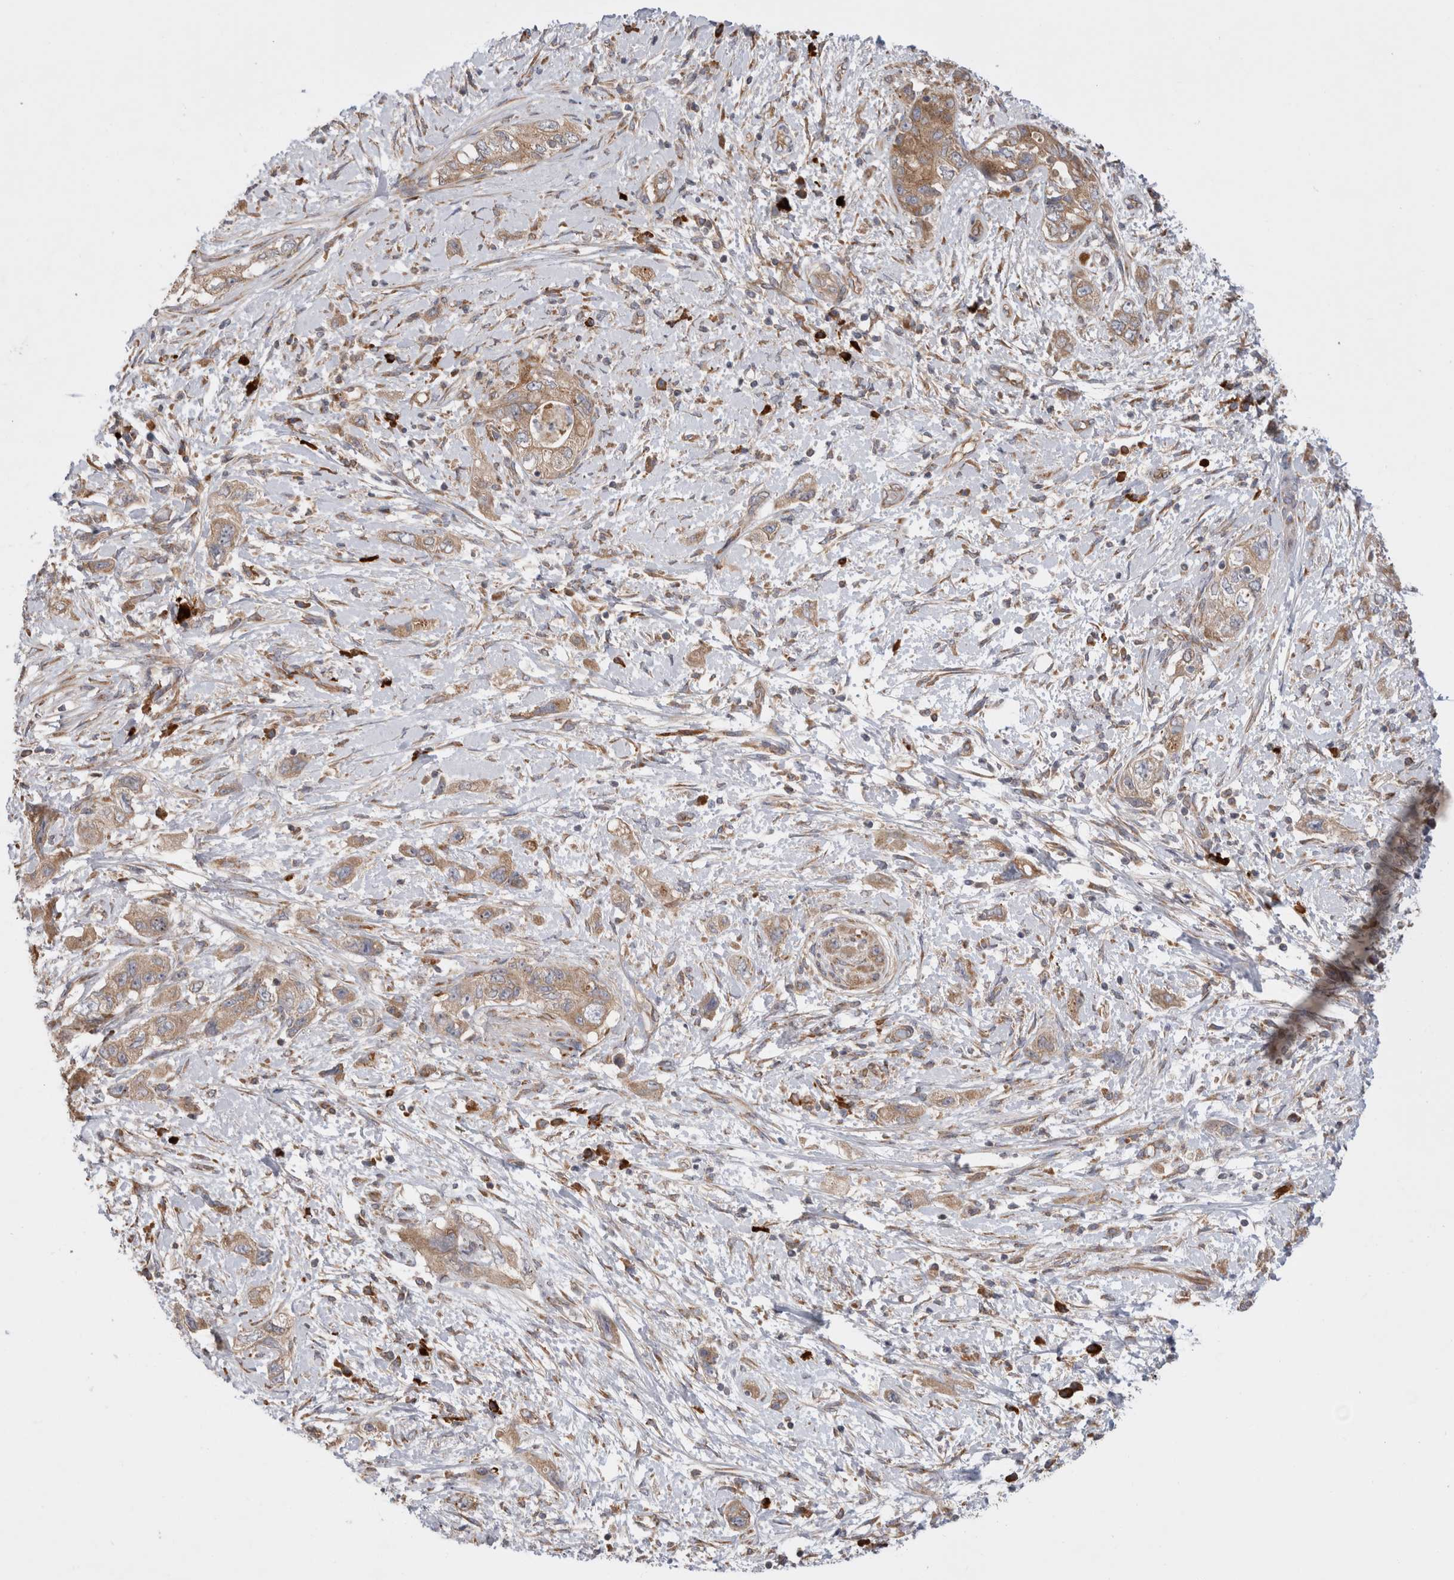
{"staining": {"intensity": "weak", "quantity": ">75%", "location": "cytoplasmic/membranous"}, "tissue": "pancreatic cancer", "cell_type": "Tumor cells", "image_type": "cancer", "snomed": [{"axis": "morphology", "description": "Adenocarcinoma, NOS"}, {"axis": "topography", "description": "Pancreas"}], "caption": "IHC photomicrograph of human pancreatic adenocarcinoma stained for a protein (brown), which reveals low levels of weak cytoplasmic/membranous expression in about >75% of tumor cells.", "gene": "PDCD10", "patient": {"sex": "female", "age": 73}}